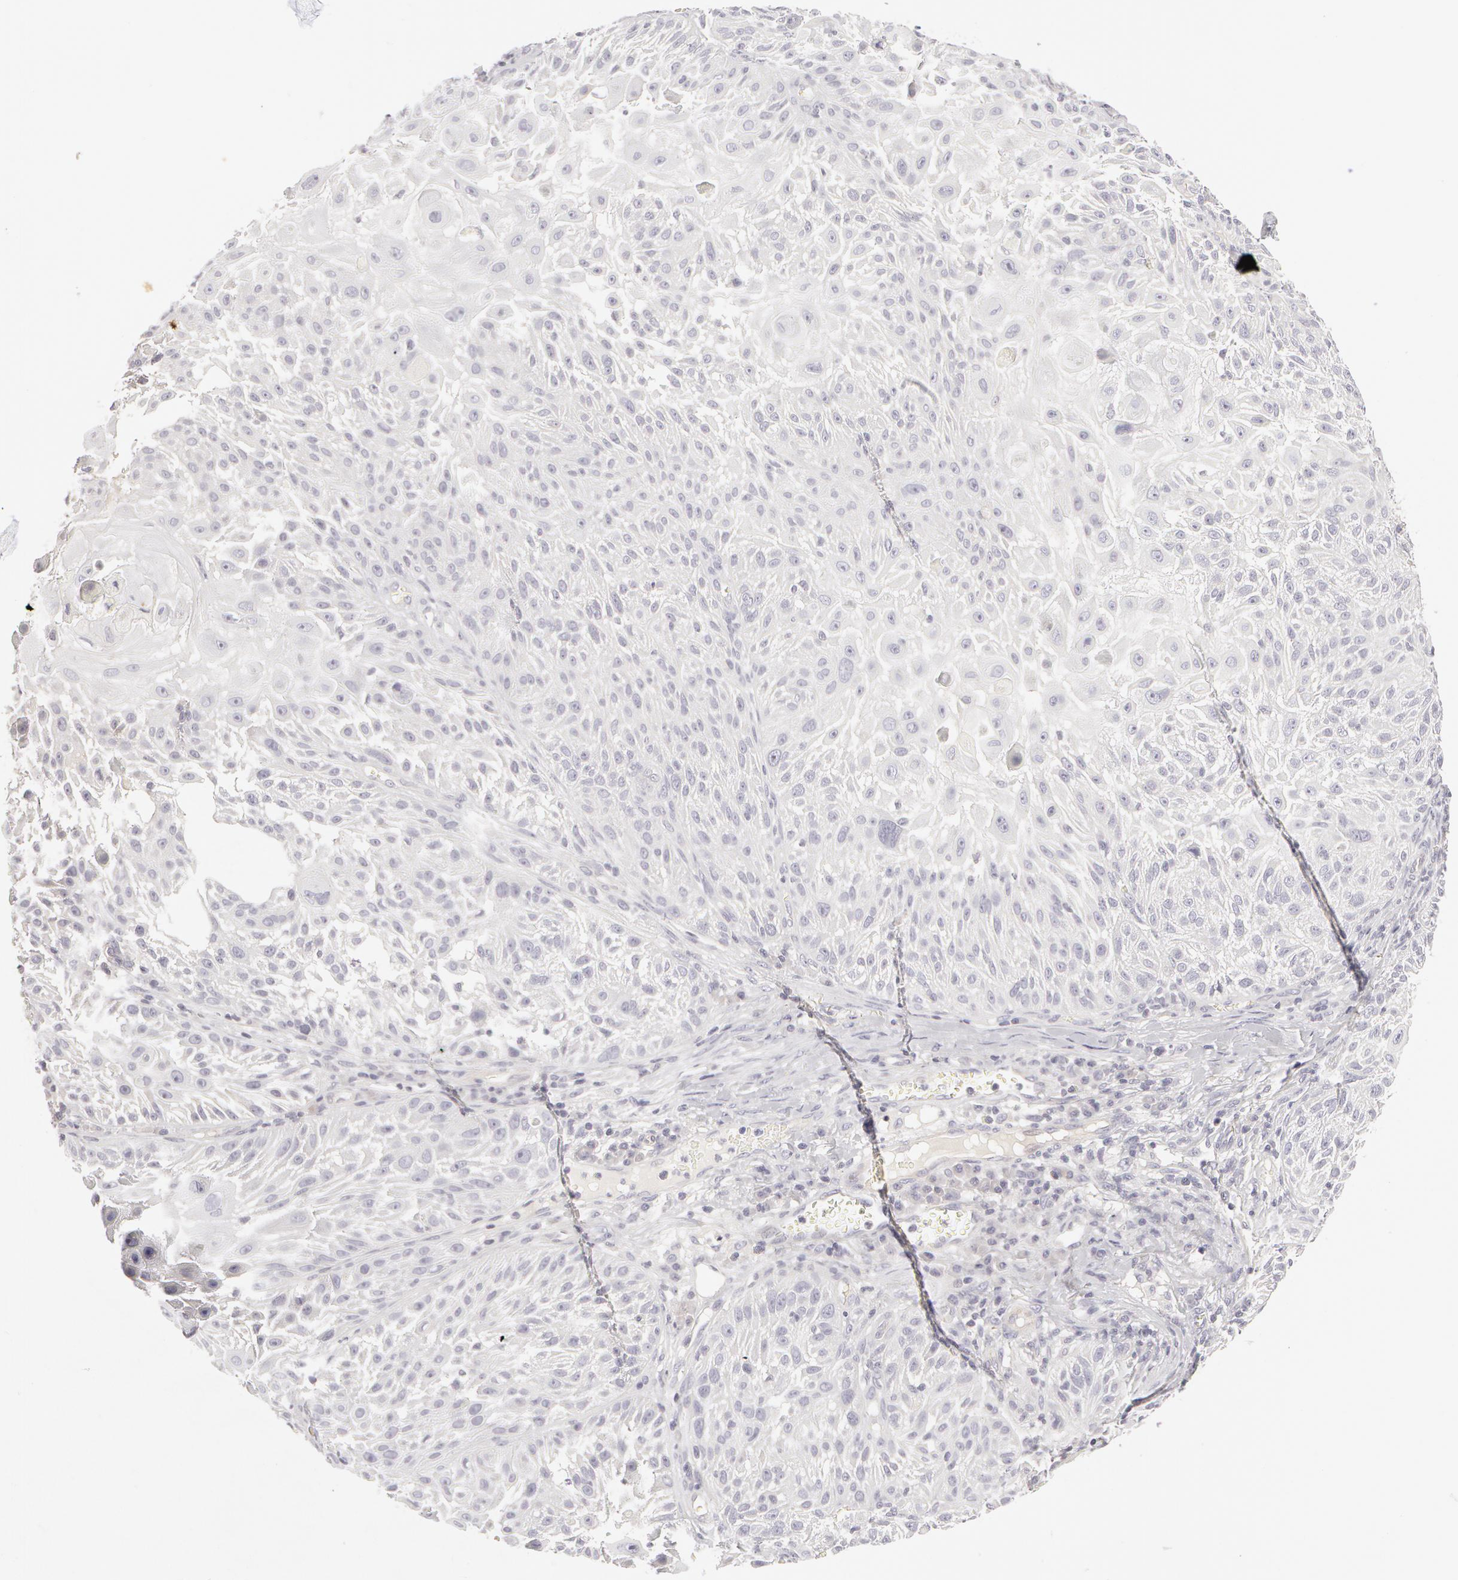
{"staining": {"intensity": "negative", "quantity": "none", "location": "none"}, "tissue": "skin cancer", "cell_type": "Tumor cells", "image_type": "cancer", "snomed": [{"axis": "morphology", "description": "Squamous cell carcinoma, NOS"}, {"axis": "topography", "description": "Skin"}], "caption": "The micrograph demonstrates no significant expression in tumor cells of skin cancer (squamous cell carcinoma).", "gene": "ABCB1", "patient": {"sex": "female", "age": 89}}